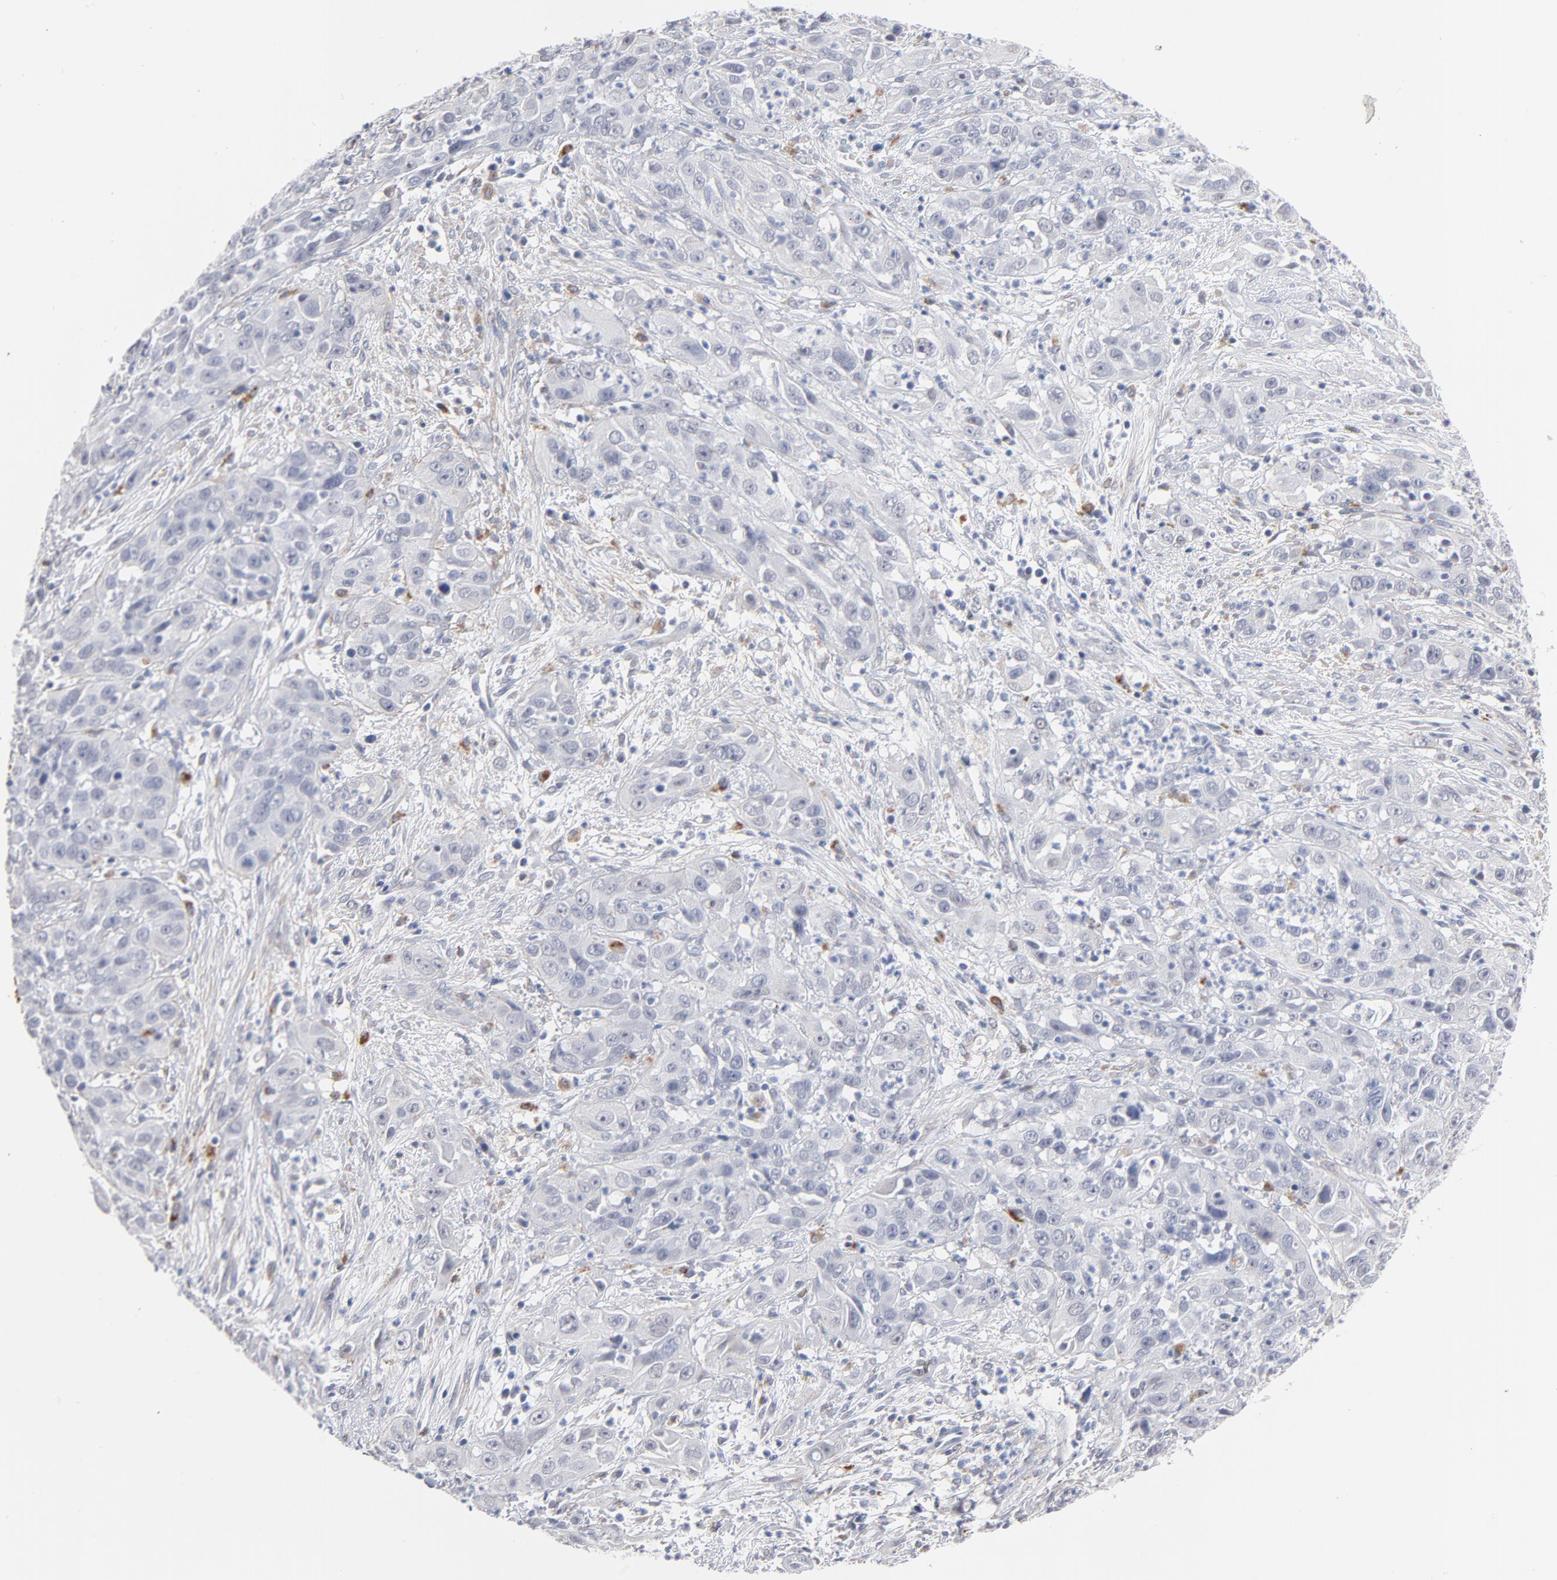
{"staining": {"intensity": "negative", "quantity": "none", "location": "none"}, "tissue": "cervical cancer", "cell_type": "Tumor cells", "image_type": "cancer", "snomed": [{"axis": "morphology", "description": "Squamous cell carcinoma, NOS"}, {"axis": "topography", "description": "Cervix"}], "caption": "DAB (3,3'-diaminobenzidine) immunohistochemical staining of cervical cancer exhibits no significant expression in tumor cells.", "gene": "LTBP2", "patient": {"sex": "female", "age": 32}}